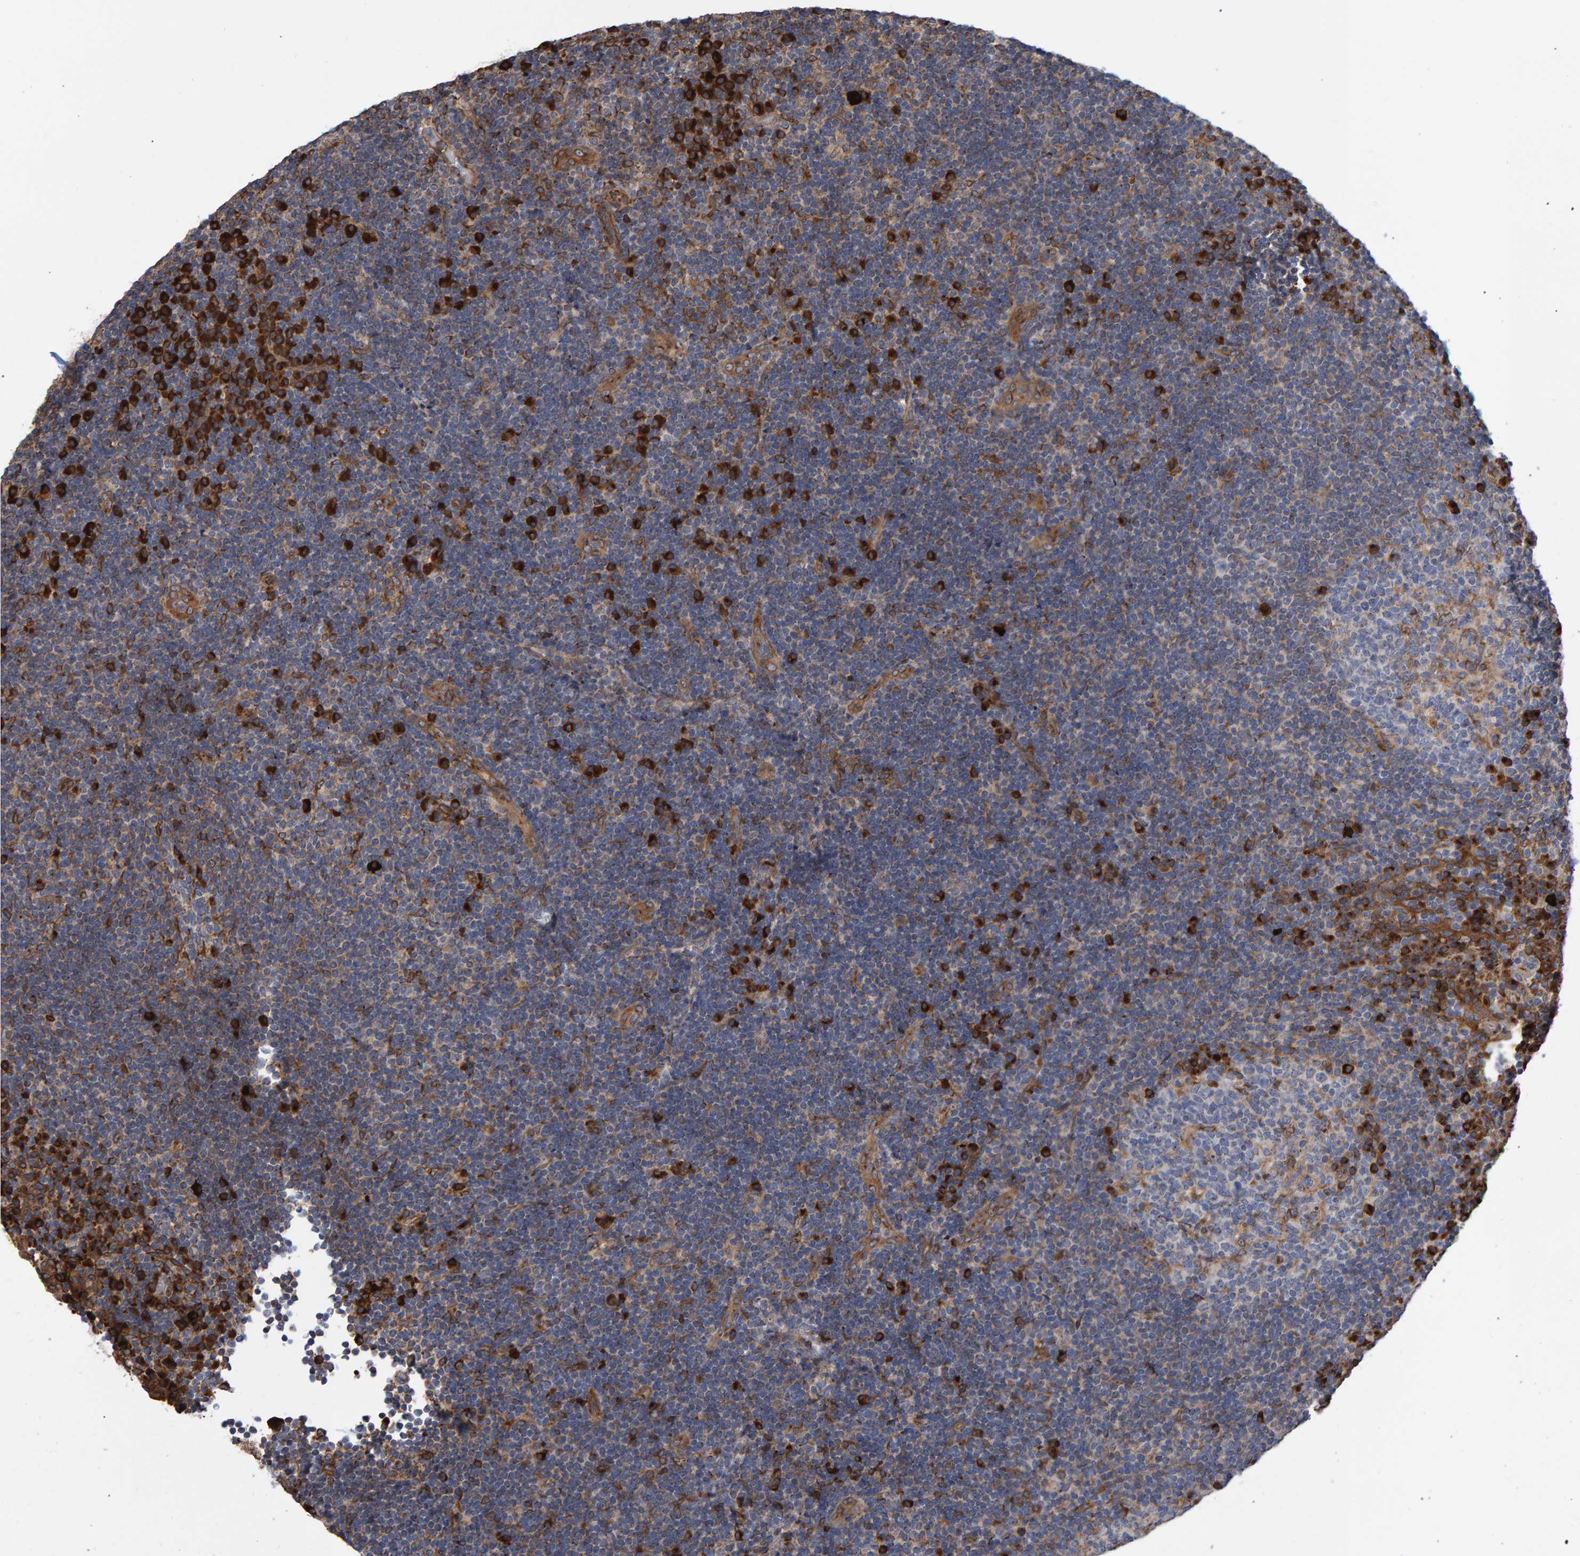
{"staining": {"intensity": "moderate", "quantity": "<25%", "location": "cytoplasmic/membranous"}, "tissue": "lymphoma", "cell_type": "Tumor cells", "image_type": "cancer", "snomed": [{"axis": "morphology", "description": "Malignant lymphoma, non-Hodgkin's type, High grade"}, {"axis": "topography", "description": "Tonsil"}], "caption": "A histopathology image of human lymphoma stained for a protein demonstrates moderate cytoplasmic/membranous brown staining in tumor cells.", "gene": "FAM117A", "patient": {"sex": "female", "age": 36}}